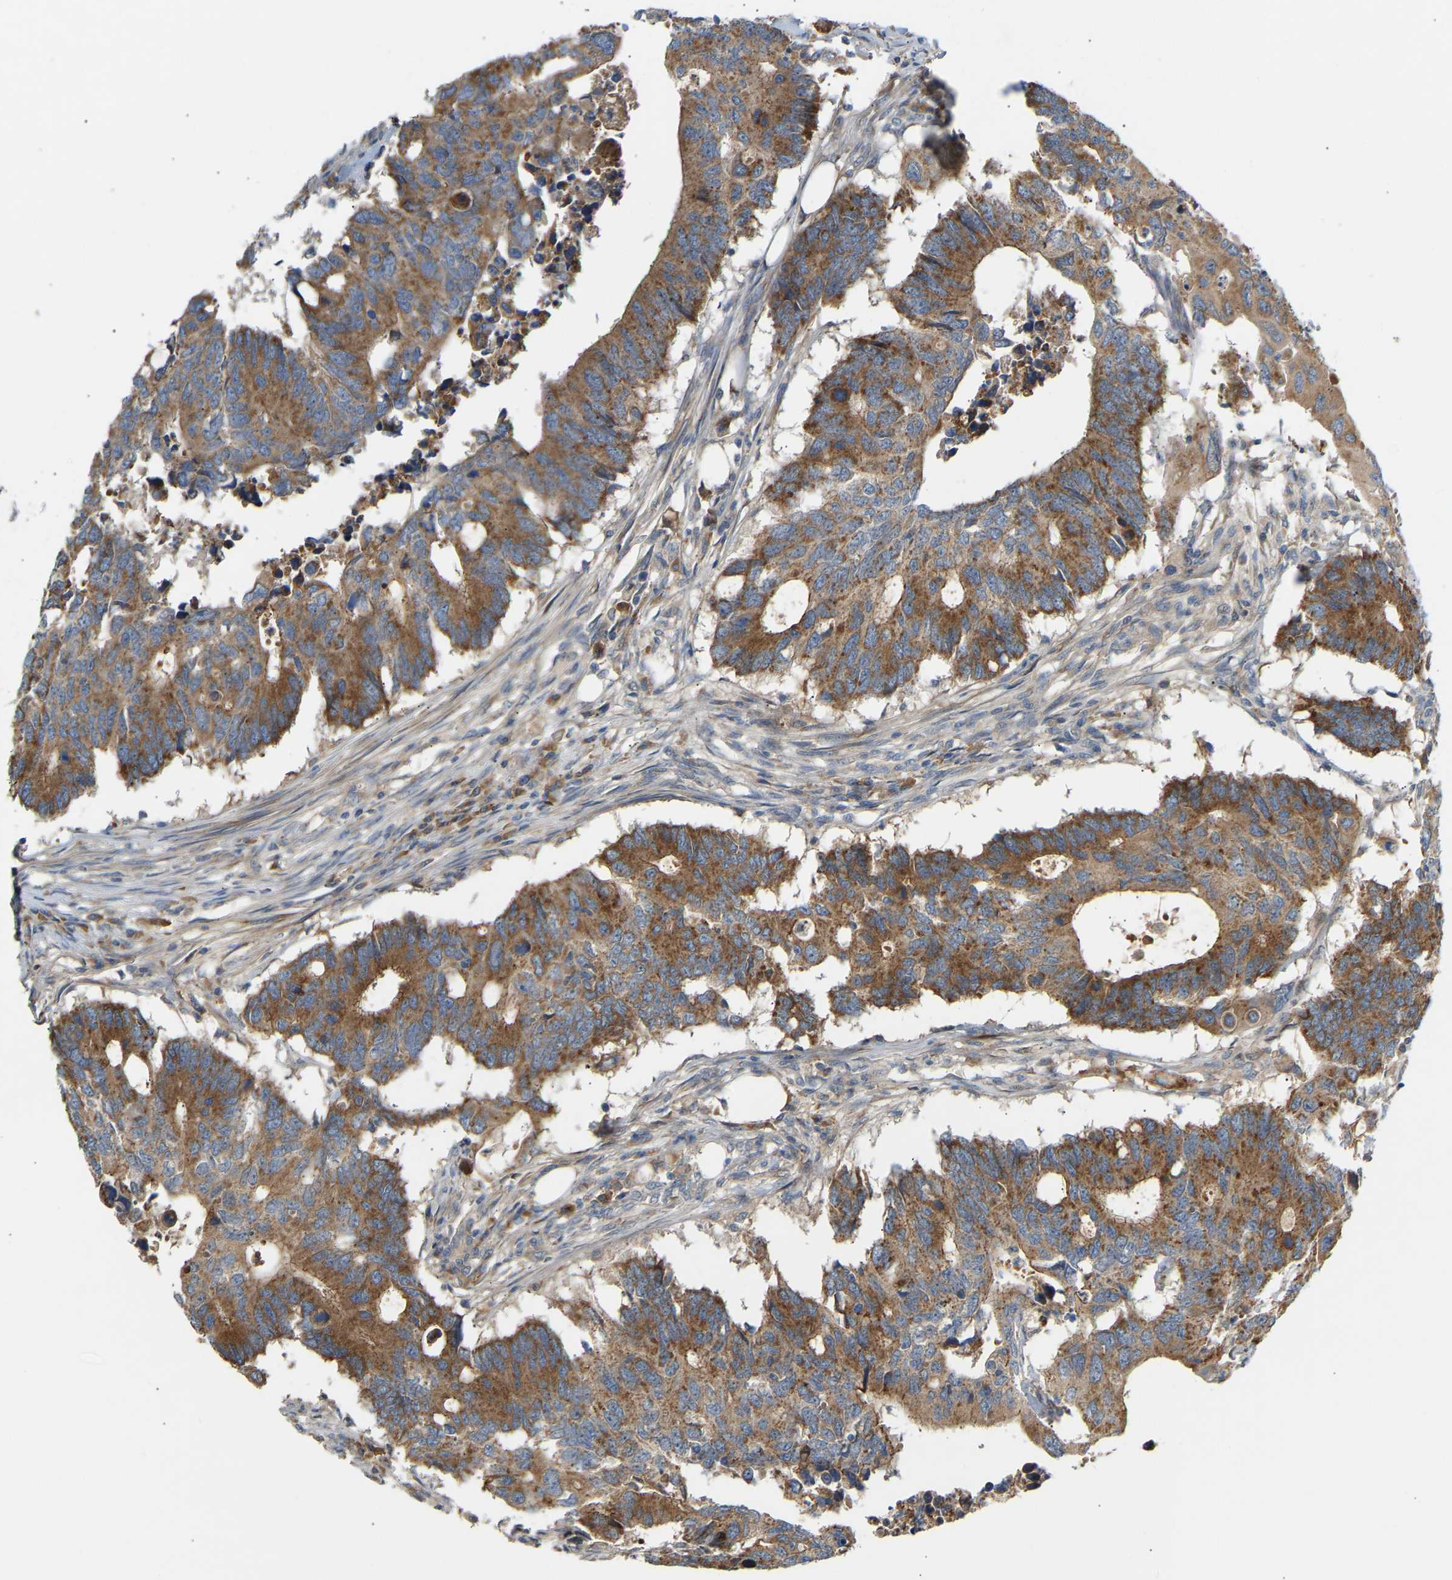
{"staining": {"intensity": "moderate", "quantity": ">75%", "location": "cytoplasmic/membranous"}, "tissue": "colorectal cancer", "cell_type": "Tumor cells", "image_type": "cancer", "snomed": [{"axis": "morphology", "description": "Adenocarcinoma, NOS"}, {"axis": "topography", "description": "Colon"}], "caption": "A medium amount of moderate cytoplasmic/membranous expression is identified in about >75% of tumor cells in colorectal adenocarcinoma tissue. (Stains: DAB in brown, nuclei in blue, Microscopy: brightfield microscopy at high magnification).", "gene": "PTCD1", "patient": {"sex": "male", "age": 71}}